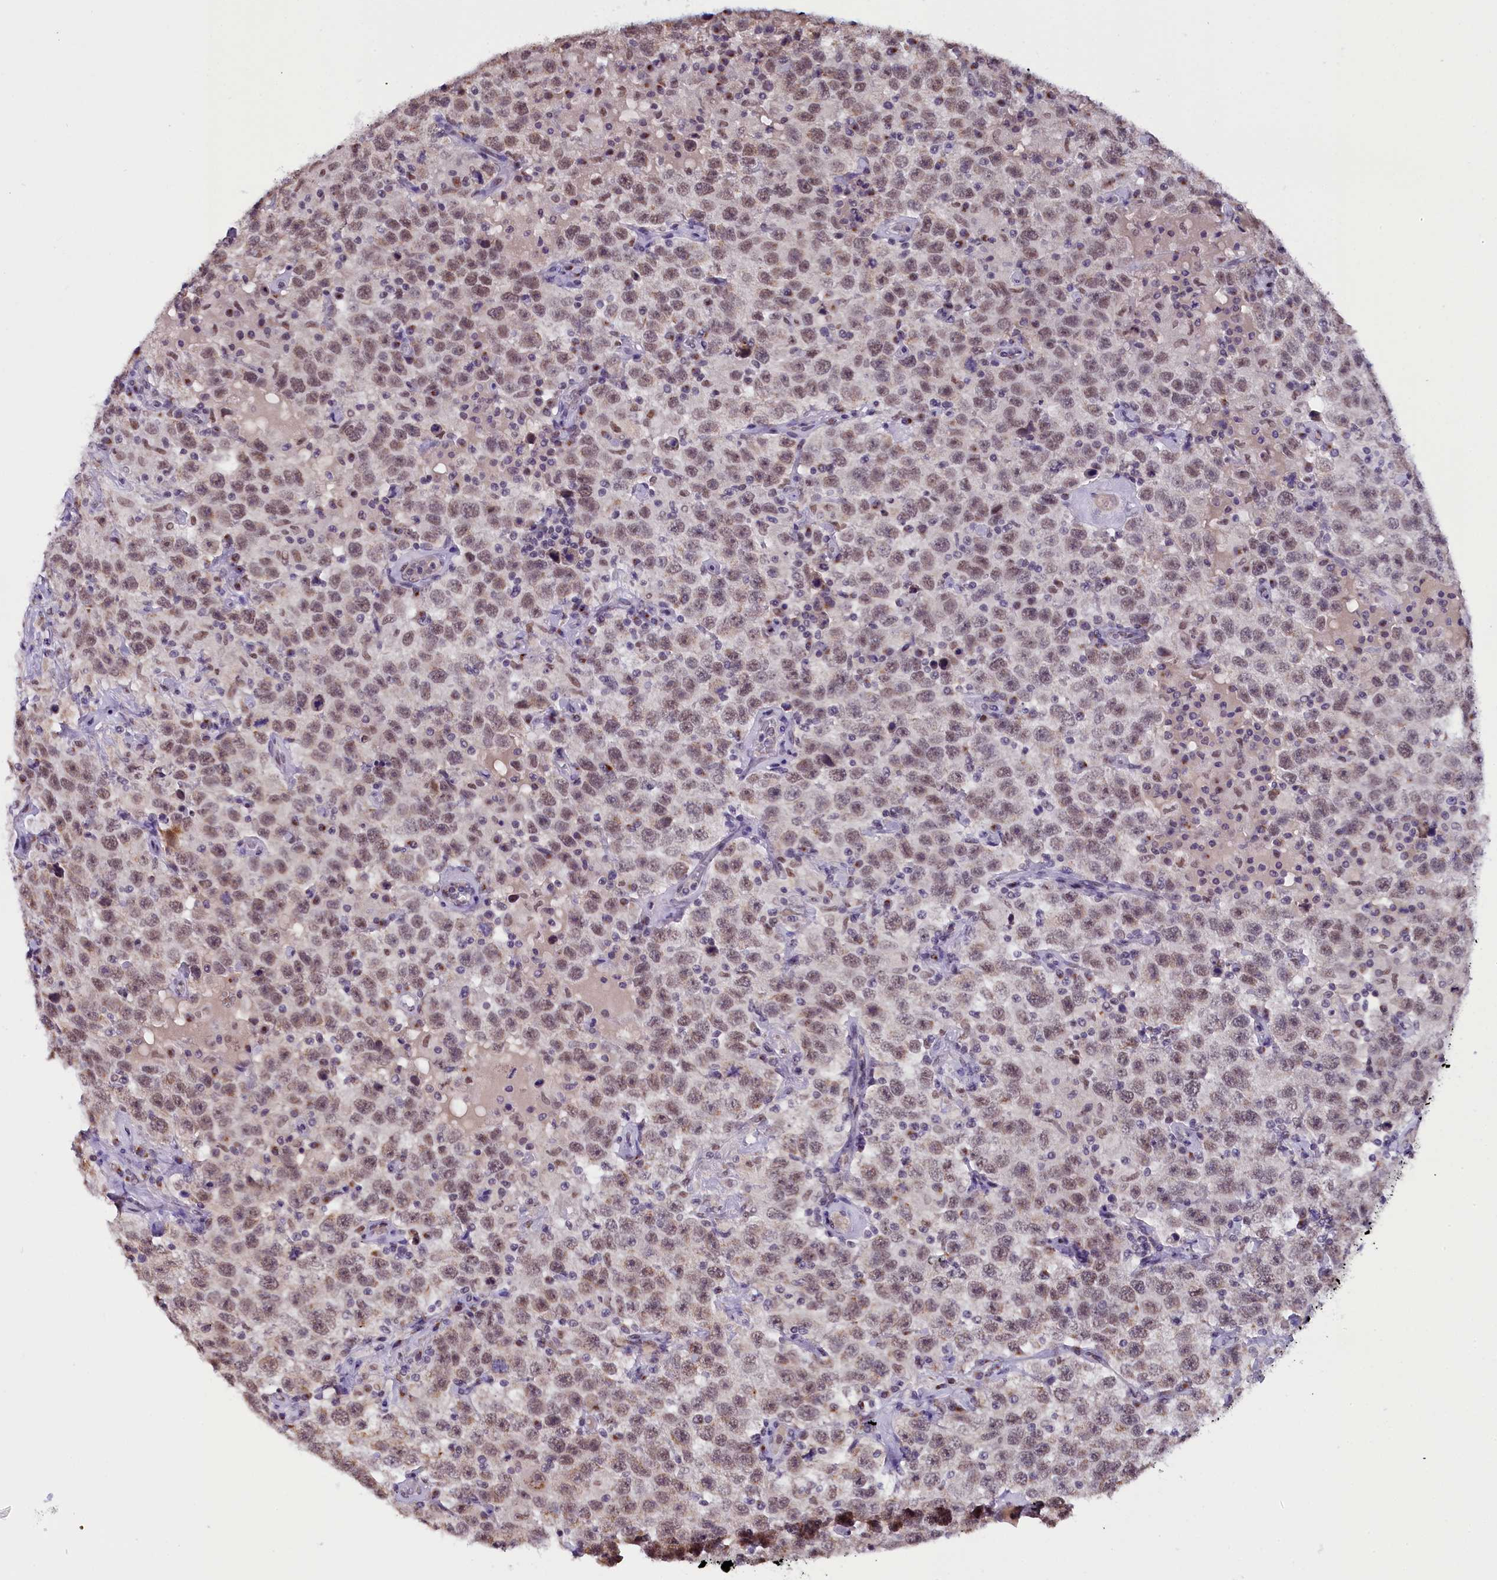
{"staining": {"intensity": "weak", "quantity": ">75%", "location": "nuclear"}, "tissue": "testis cancer", "cell_type": "Tumor cells", "image_type": "cancer", "snomed": [{"axis": "morphology", "description": "Seminoma, NOS"}, {"axis": "topography", "description": "Testis"}], "caption": "Weak nuclear expression for a protein is appreciated in approximately >75% of tumor cells of seminoma (testis) using immunohistochemistry (IHC).", "gene": "NCBP1", "patient": {"sex": "male", "age": 41}}